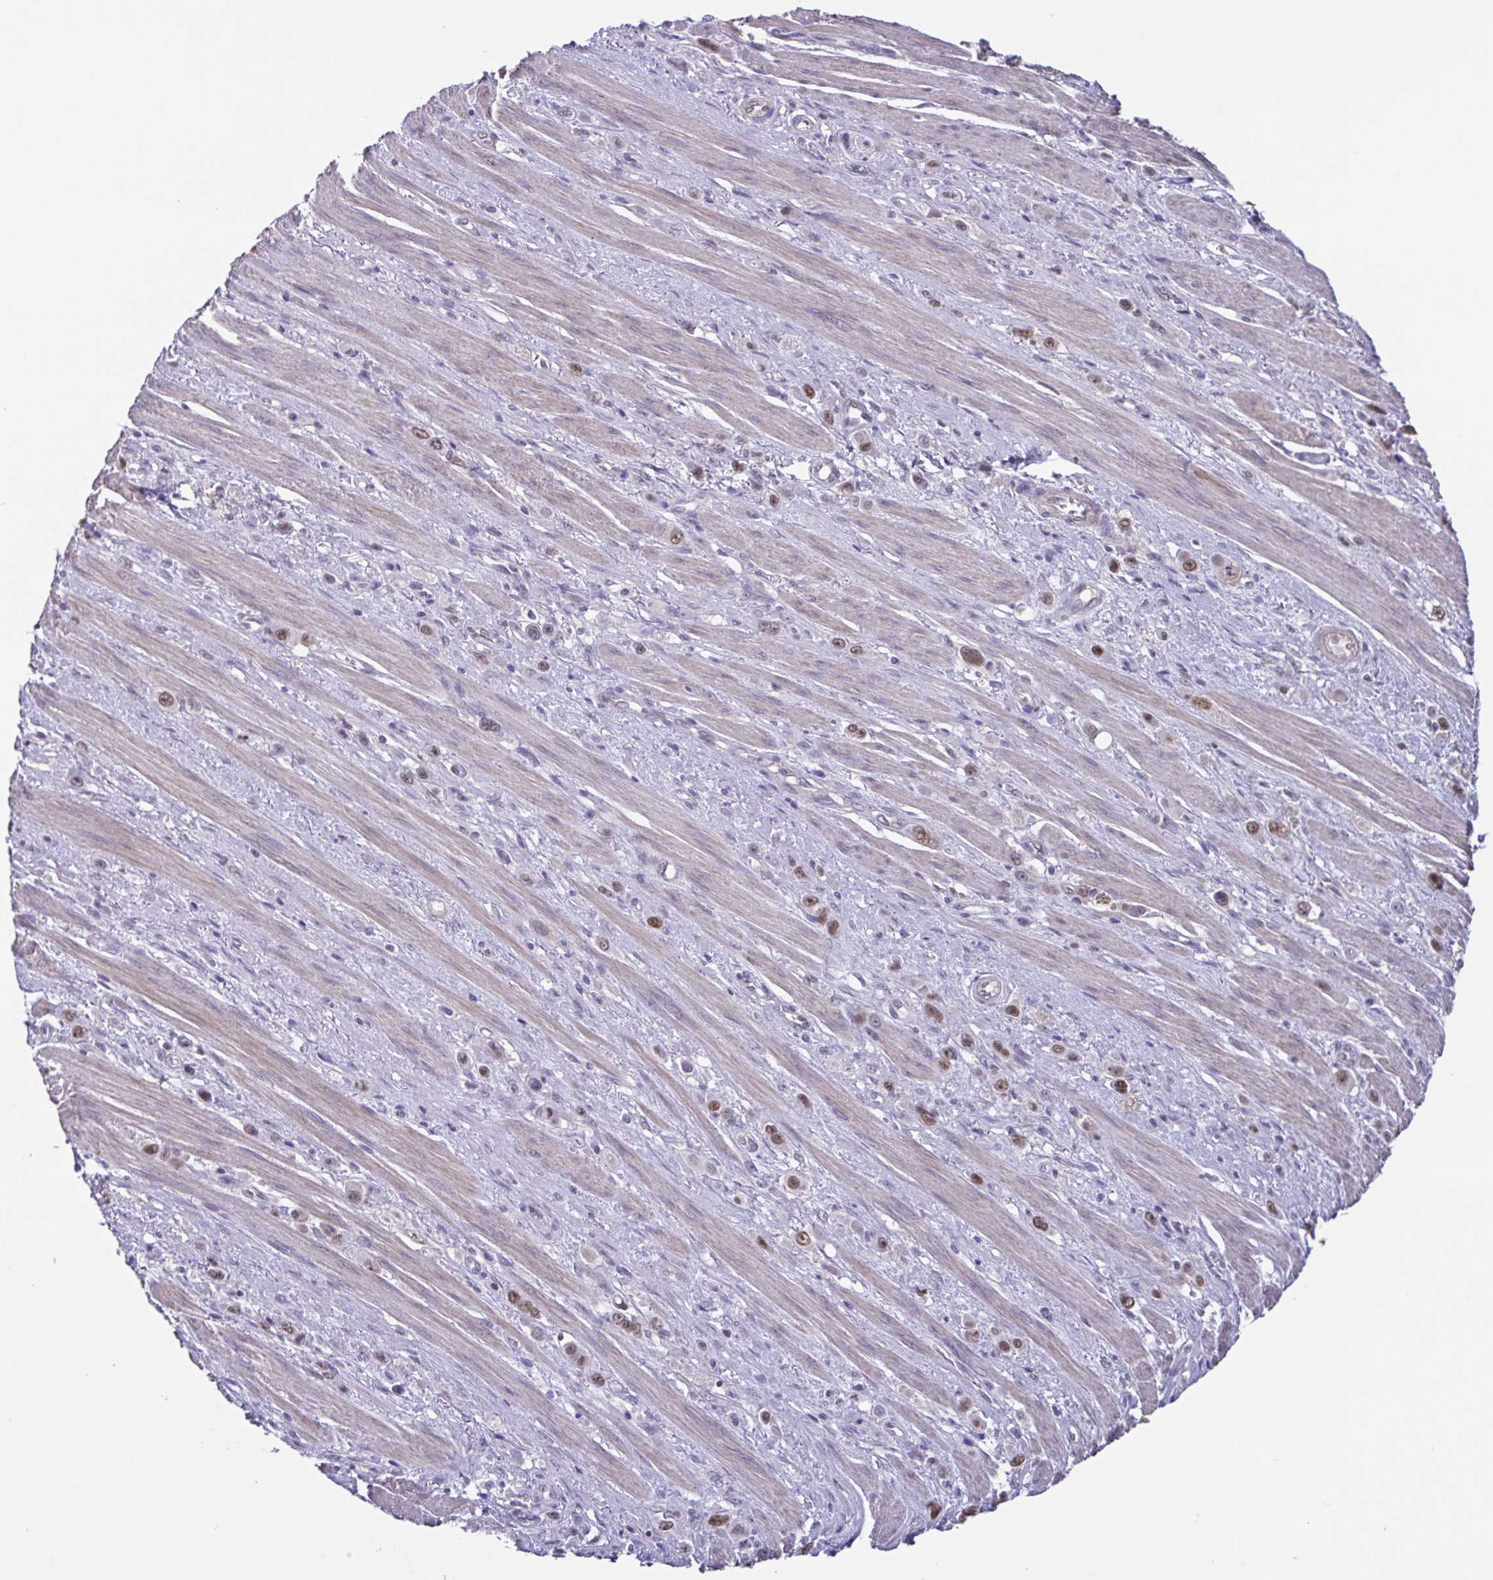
{"staining": {"intensity": "moderate", "quantity": "25%-75%", "location": "nuclear"}, "tissue": "stomach cancer", "cell_type": "Tumor cells", "image_type": "cancer", "snomed": [{"axis": "morphology", "description": "Adenocarcinoma, NOS"}, {"axis": "topography", "description": "Stomach, upper"}], "caption": "Moderate nuclear staining is present in about 25%-75% of tumor cells in stomach adenocarcinoma. The staining is performed using DAB brown chromogen to label protein expression. The nuclei are counter-stained blue using hematoxylin.", "gene": "ACTRT3", "patient": {"sex": "male", "age": 75}}